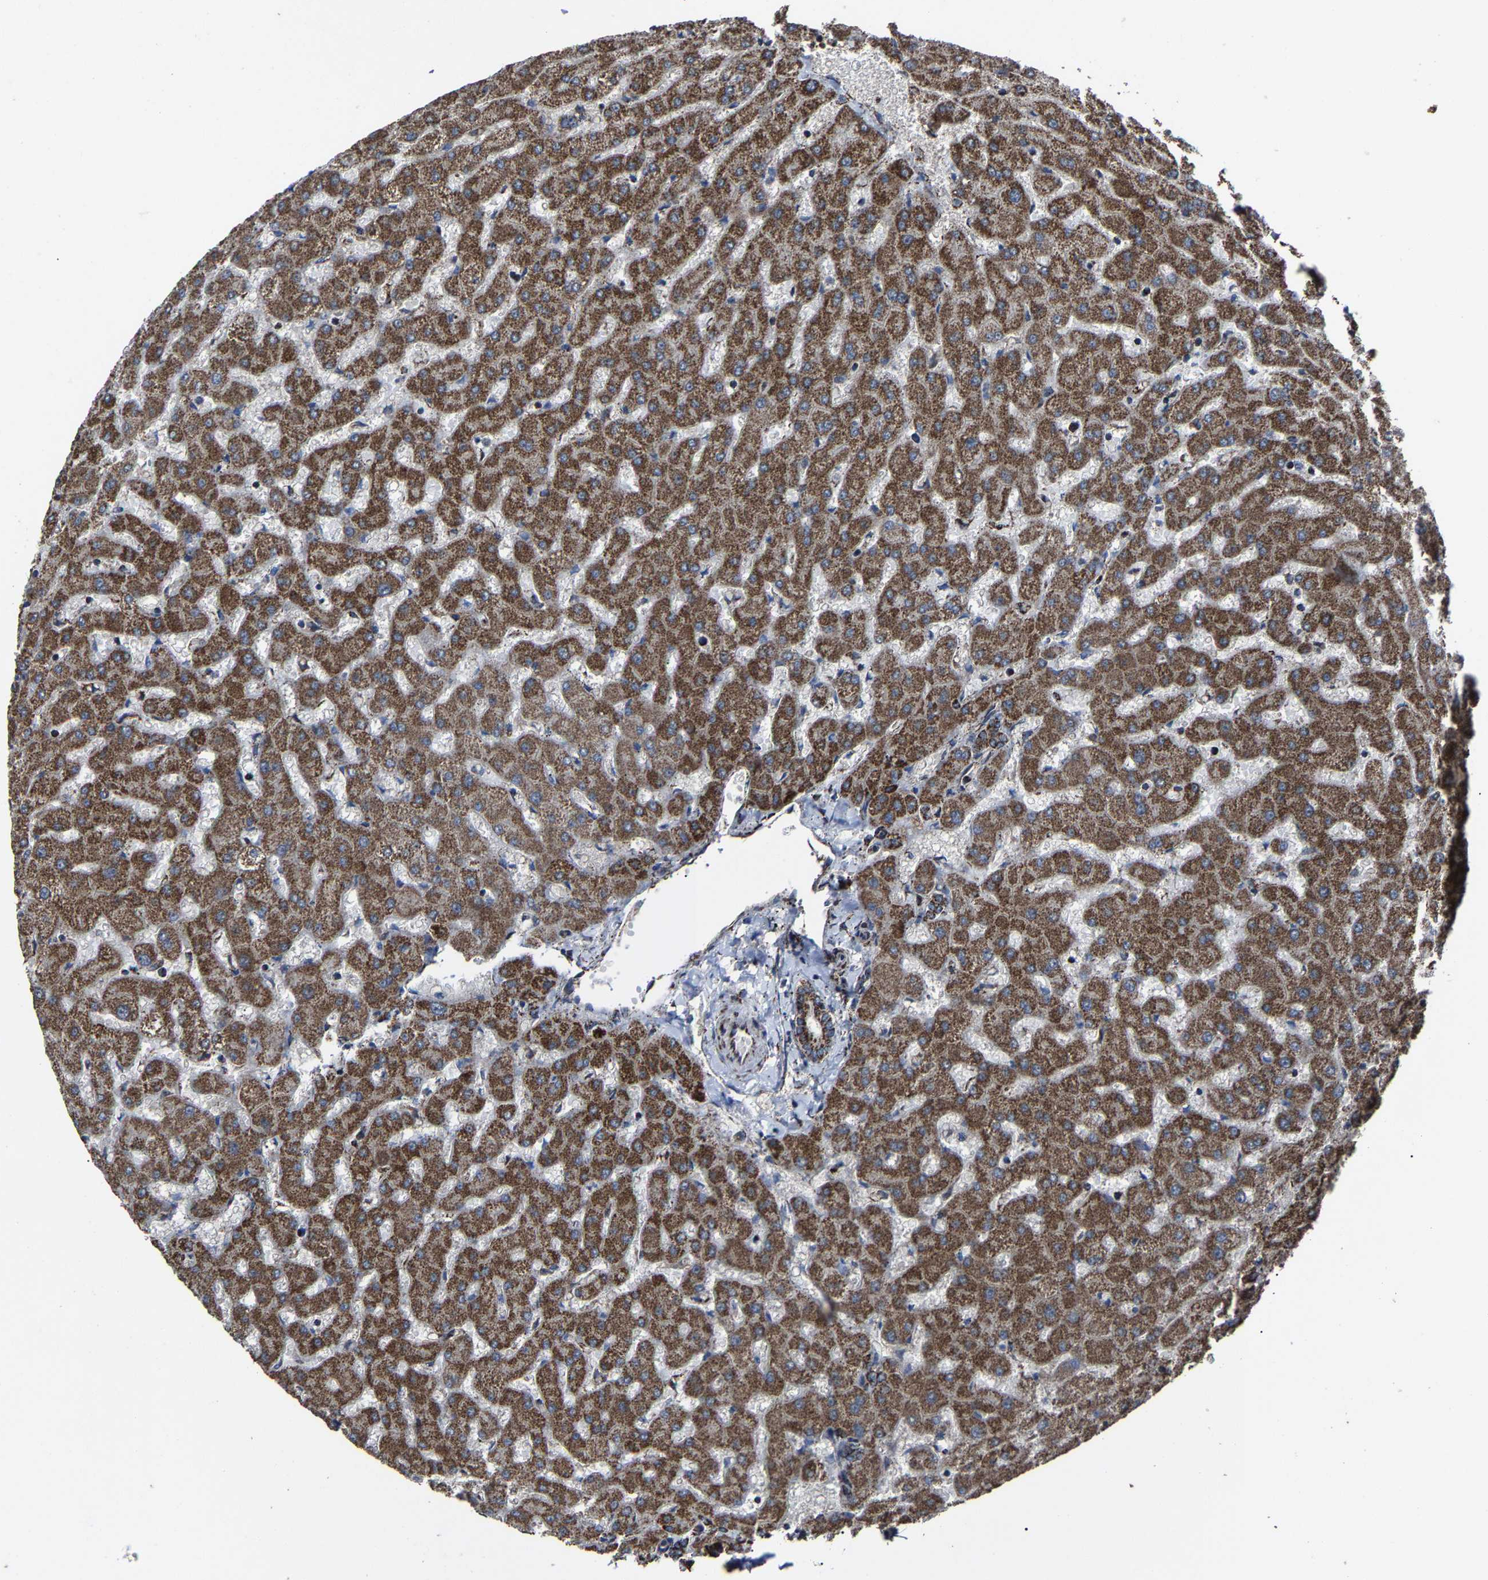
{"staining": {"intensity": "strong", "quantity": ">75%", "location": "cytoplasmic/membranous"}, "tissue": "liver", "cell_type": "Cholangiocytes", "image_type": "normal", "snomed": [{"axis": "morphology", "description": "Normal tissue, NOS"}, {"axis": "topography", "description": "Liver"}], "caption": "The histopathology image exhibits immunohistochemical staining of unremarkable liver. There is strong cytoplasmic/membranous positivity is identified in approximately >75% of cholangiocytes. Using DAB (3,3'-diaminobenzidine) (brown) and hematoxylin (blue) stains, captured at high magnification using brightfield microscopy.", "gene": "NDUFV3", "patient": {"sex": "female", "age": 63}}